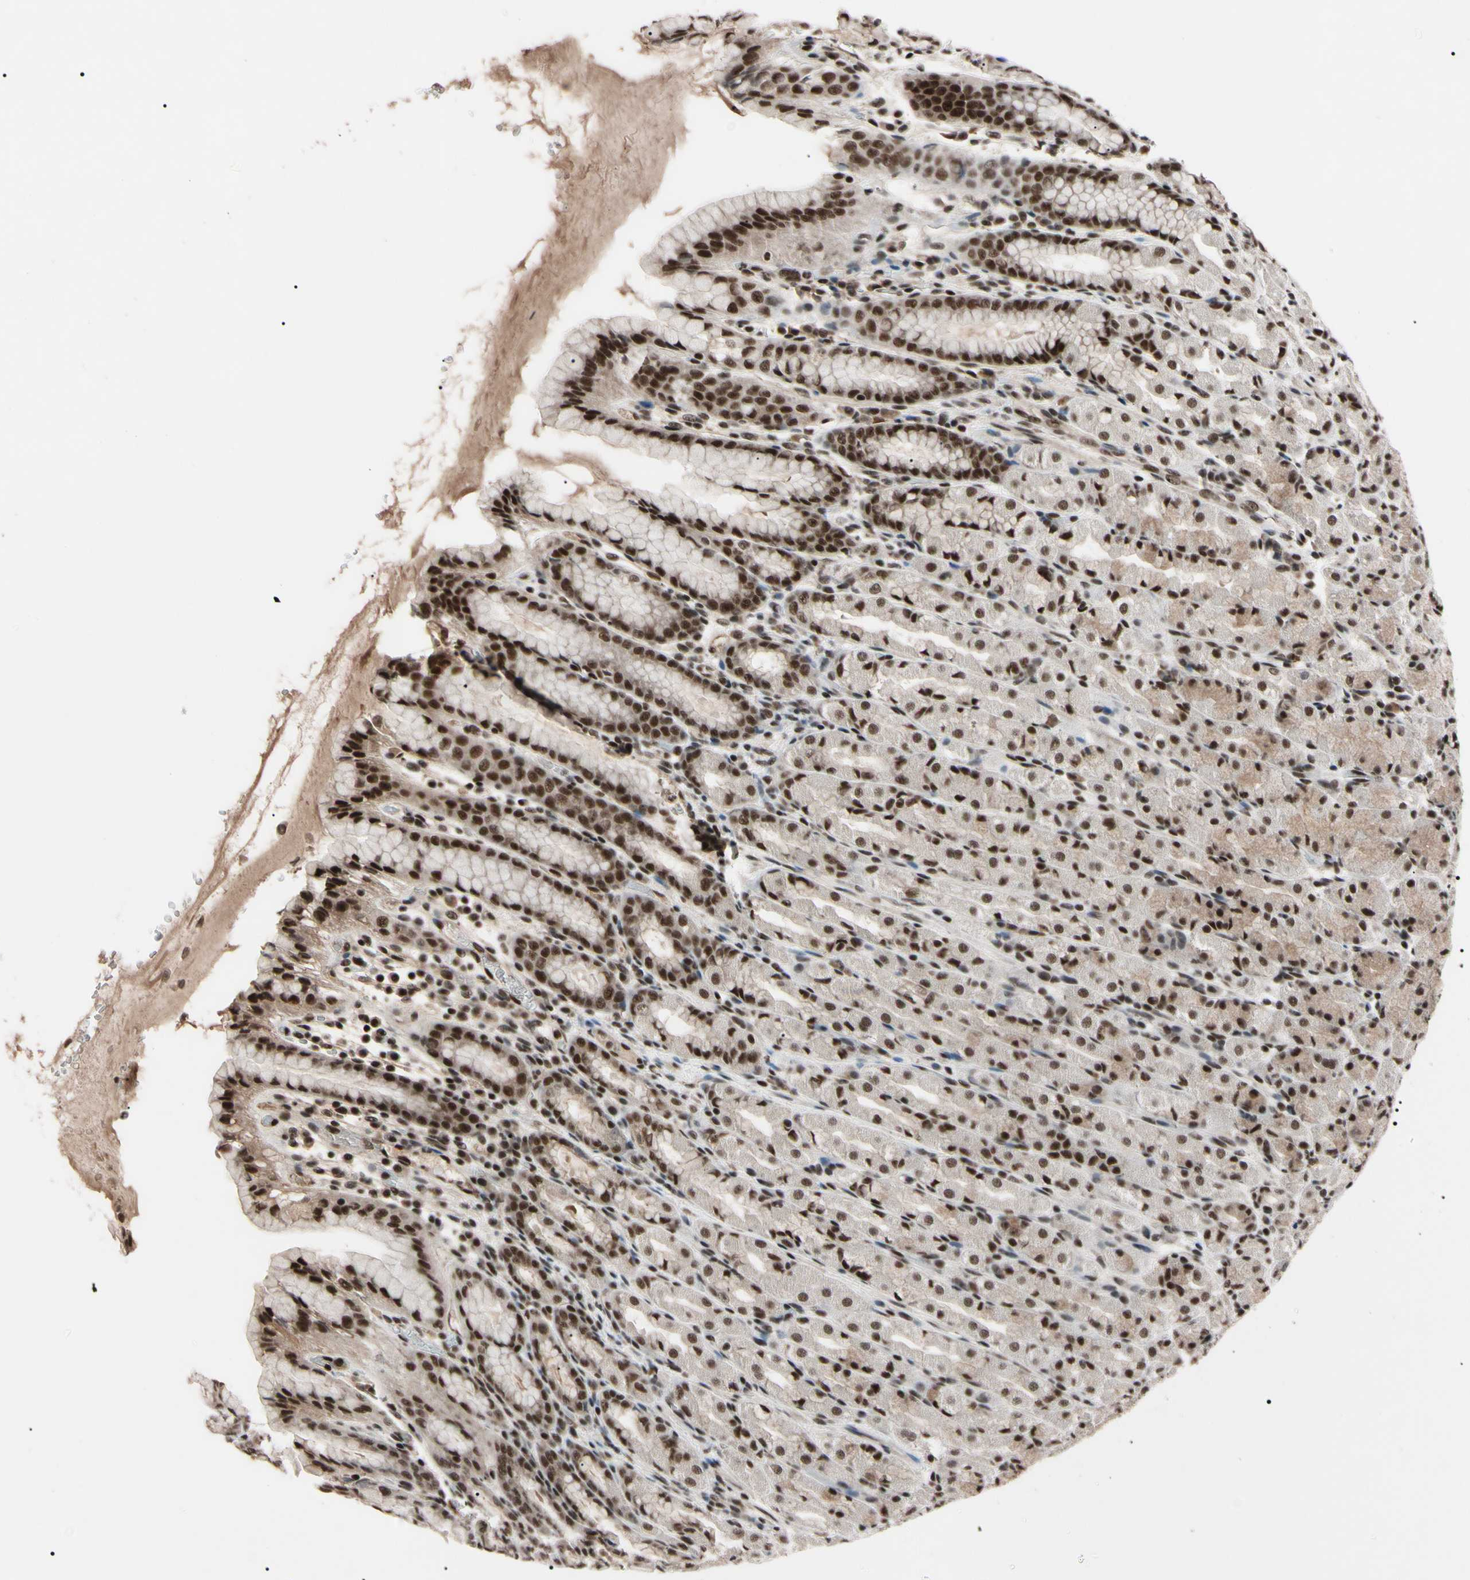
{"staining": {"intensity": "strong", "quantity": "25%-75%", "location": "cytoplasmic/membranous,nuclear"}, "tissue": "stomach", "cell_type": "Glandular cells", "image_type": "normal", "snomed": [{"axis": "morphology", "description": "Normal tissue, NOS"}, {"axis": "topography", "description": "Stomach, upper"}], "caption": "Glandular cells demonstrate high levels of strong cytoplasmic/membranous,nuclear staining in approximately 25%-75% of cells in normal human stomach.", "gene": "YY1", "patient": {"sex": "male", "age": 68}}